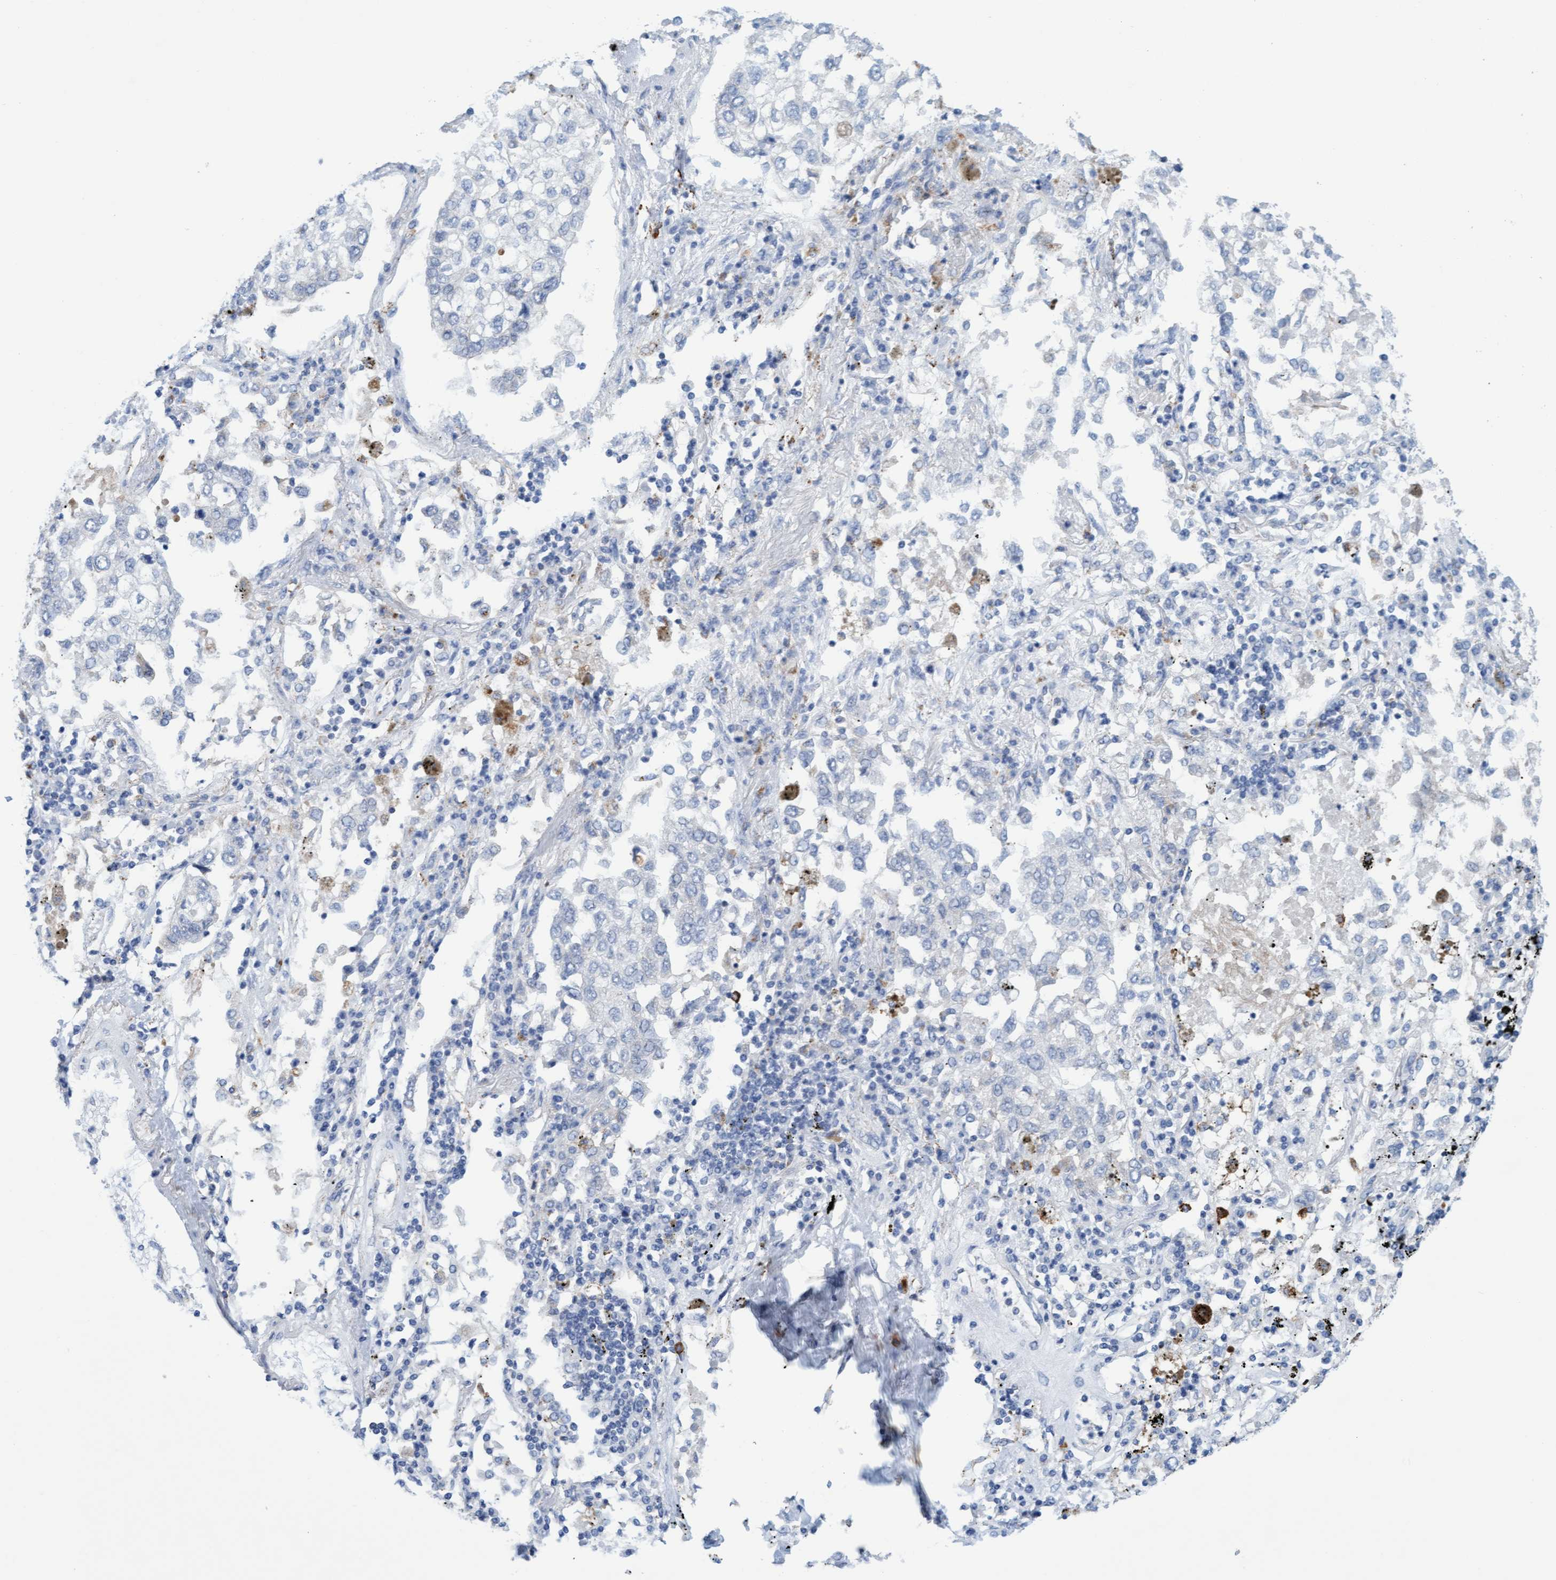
{"staining": {"intensity": "negative", "quantity": "none", "location": "none"}, "tissue": "lung cancer", "cell_type": "Tumor cells", "image_type": "cancer", "snomed": [{"axis": "morphology", "description": "Inflammation, NOS"}, {"axis": "morphology", "description": "Adenocarcinoma, NOS"}, {"axis": "topography", "description": "Lung"}], "caption": "There is no significant expression in tumor cells of adenocarcinoma (lung).", "gene": "SGSH", "patient": {"sex": "male", "age": 63}}